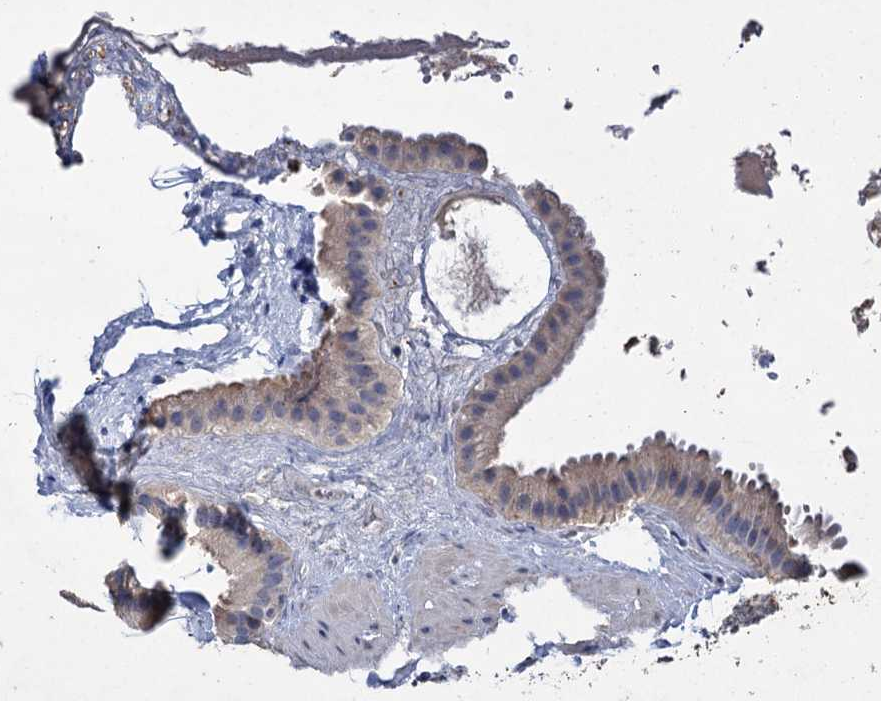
{"staining": {"intensity": "negative", "quantity": "none", "location": "none"}, "tissue": "gallbladder", "cell_type": "Glandular cells", "image_type": "normal", "snomed": [{"axis": "morphology", "description": "Normal tissue, NOS"}, {"axis": "topography", "description": "Gallbladder"}], "caption": "Image shows no protein expression in glandular cells of unremarkable gallbladder. The staining was performed using DAB to visualize the protein expression in brown, while the nuclei were stained in blue with hematoxylin (Magnification: 20x).", "gene": "ATP9A", "patient": {"sex": "male", "age": 55}}